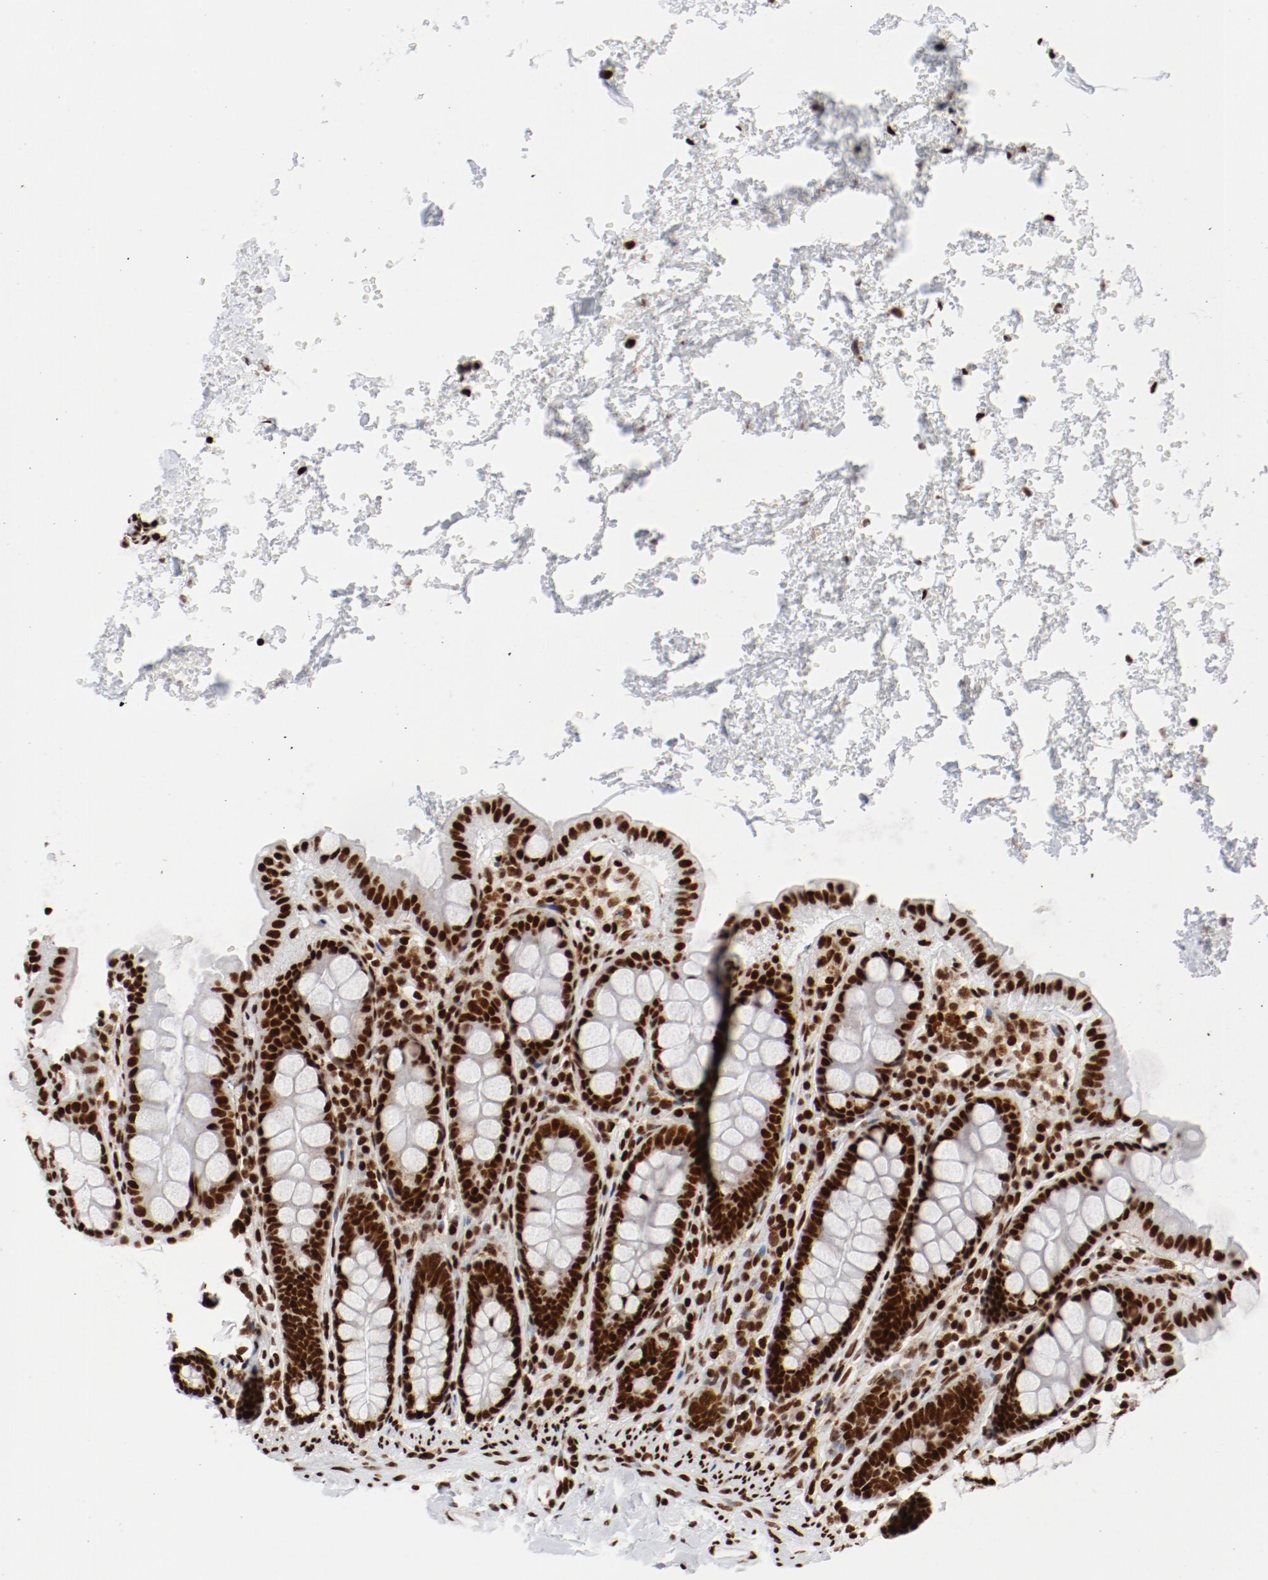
{"staining": {"intensity": "strong", "quantity": ">75%", "location": "nuclear"}, "tissue": "colon", "cell_type": "Endothelial cells", "image_type": "normal", "snomed": [{"axis": "morphology", "description": "Normal tissue, NOS"}, {"axis": "topography", "description": "Colon"}], "caption": "Protein analysis of normal colon shows strong nuclear positivity in approximately >75% of endothelial cells.", "gene": "NFYB", "patient": {"sex": "female", "age": 61}}